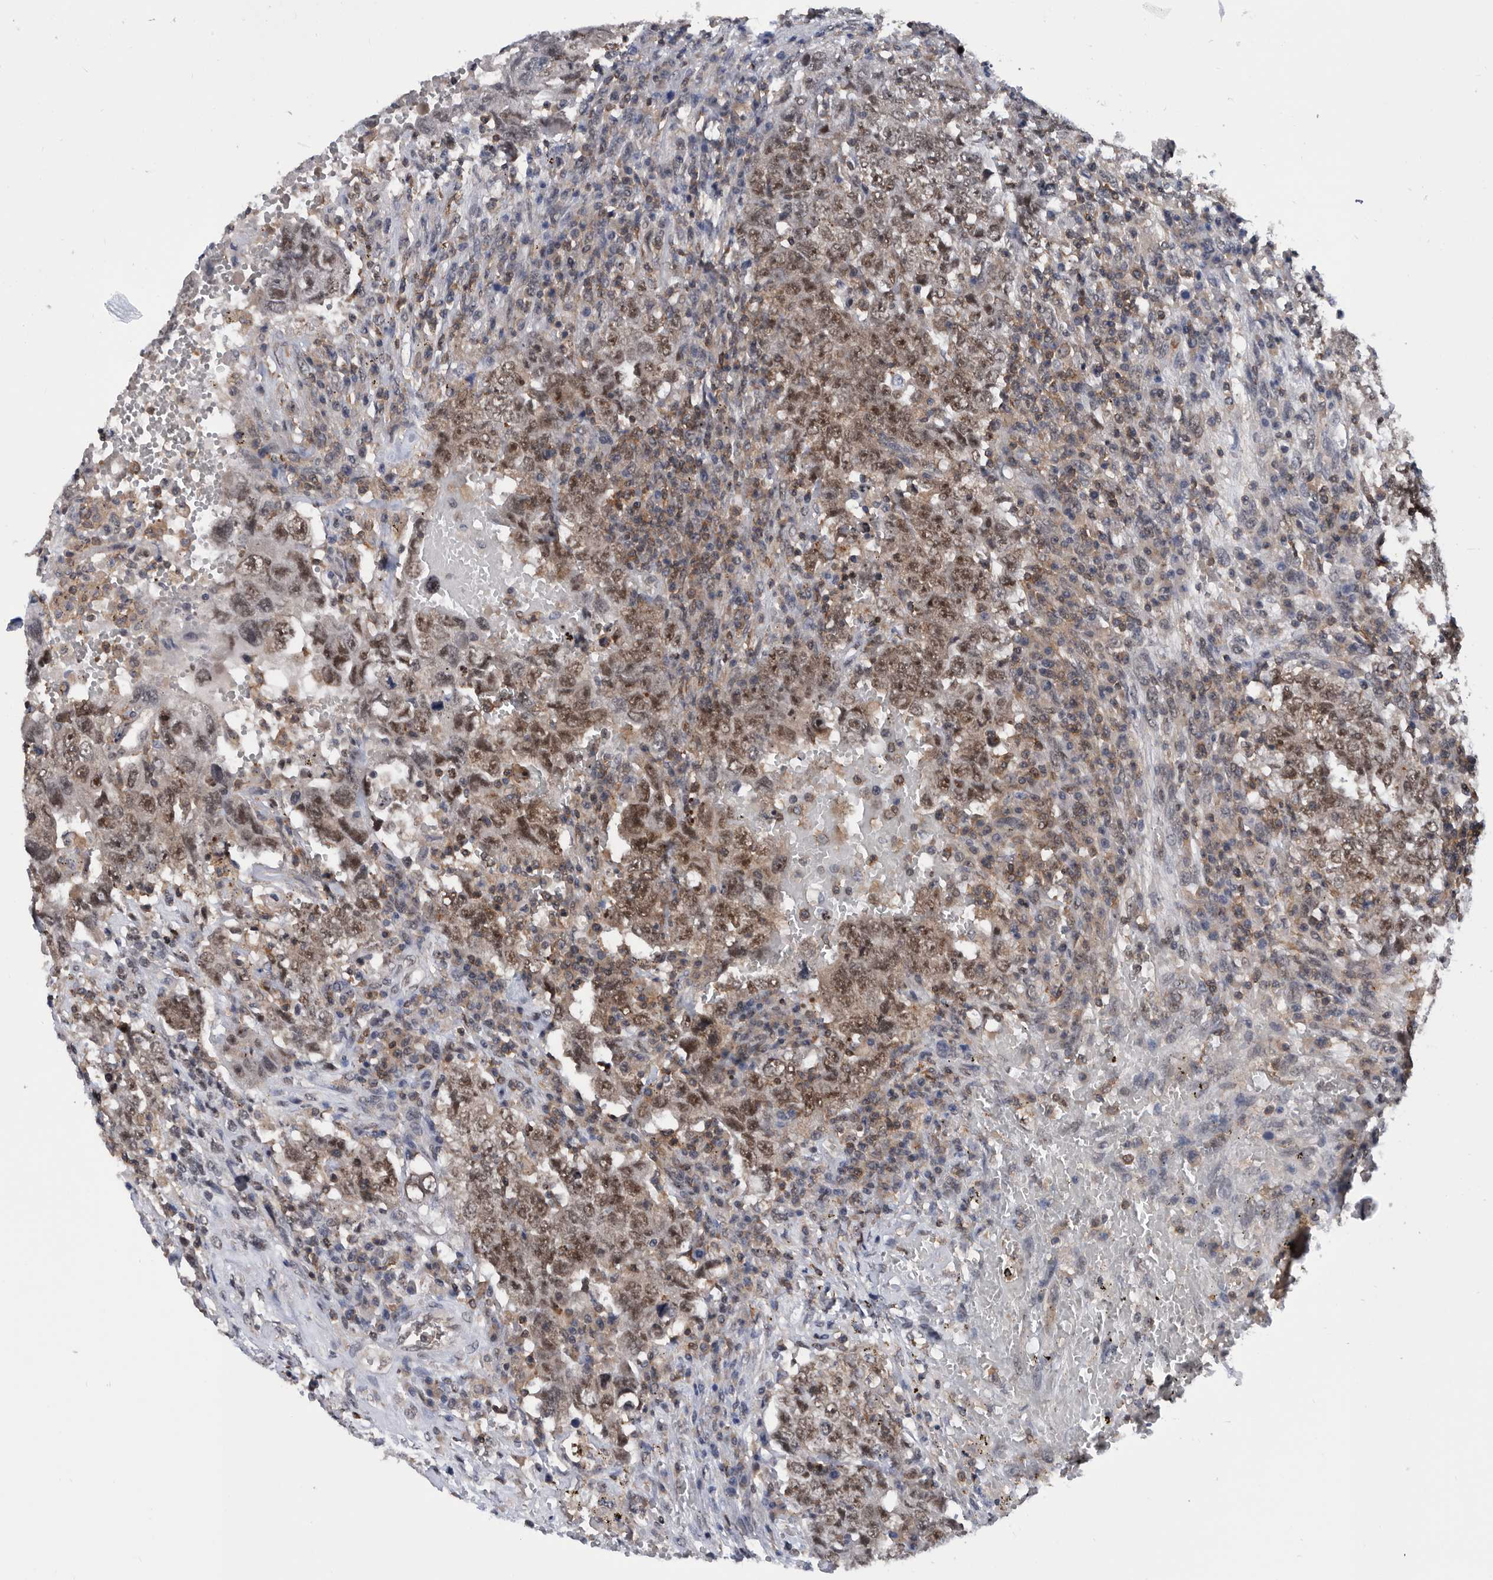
{"staining": {"intensity": "moderate", "quantity": ">75%", "location": "cytoplasmic/membranous,nuclear"}, "tissue": "testis cancer", "cell_type": "Tumor cells", "image_type": "cancer", "snomed": [{"axis": "morphology", "description": "Carcinoma, Embryonal, NOS"}, {"axis": "topography", "description": "Testis"}], "caption": "About >75% of tumor cells in human testis cancer show moderate cytoplasmic/membranous and nuclear protein expression as visualized by brown immunohistochemical staining.", "gene": "ZNF260", "patient": {"sex": "male", "age": 26}}